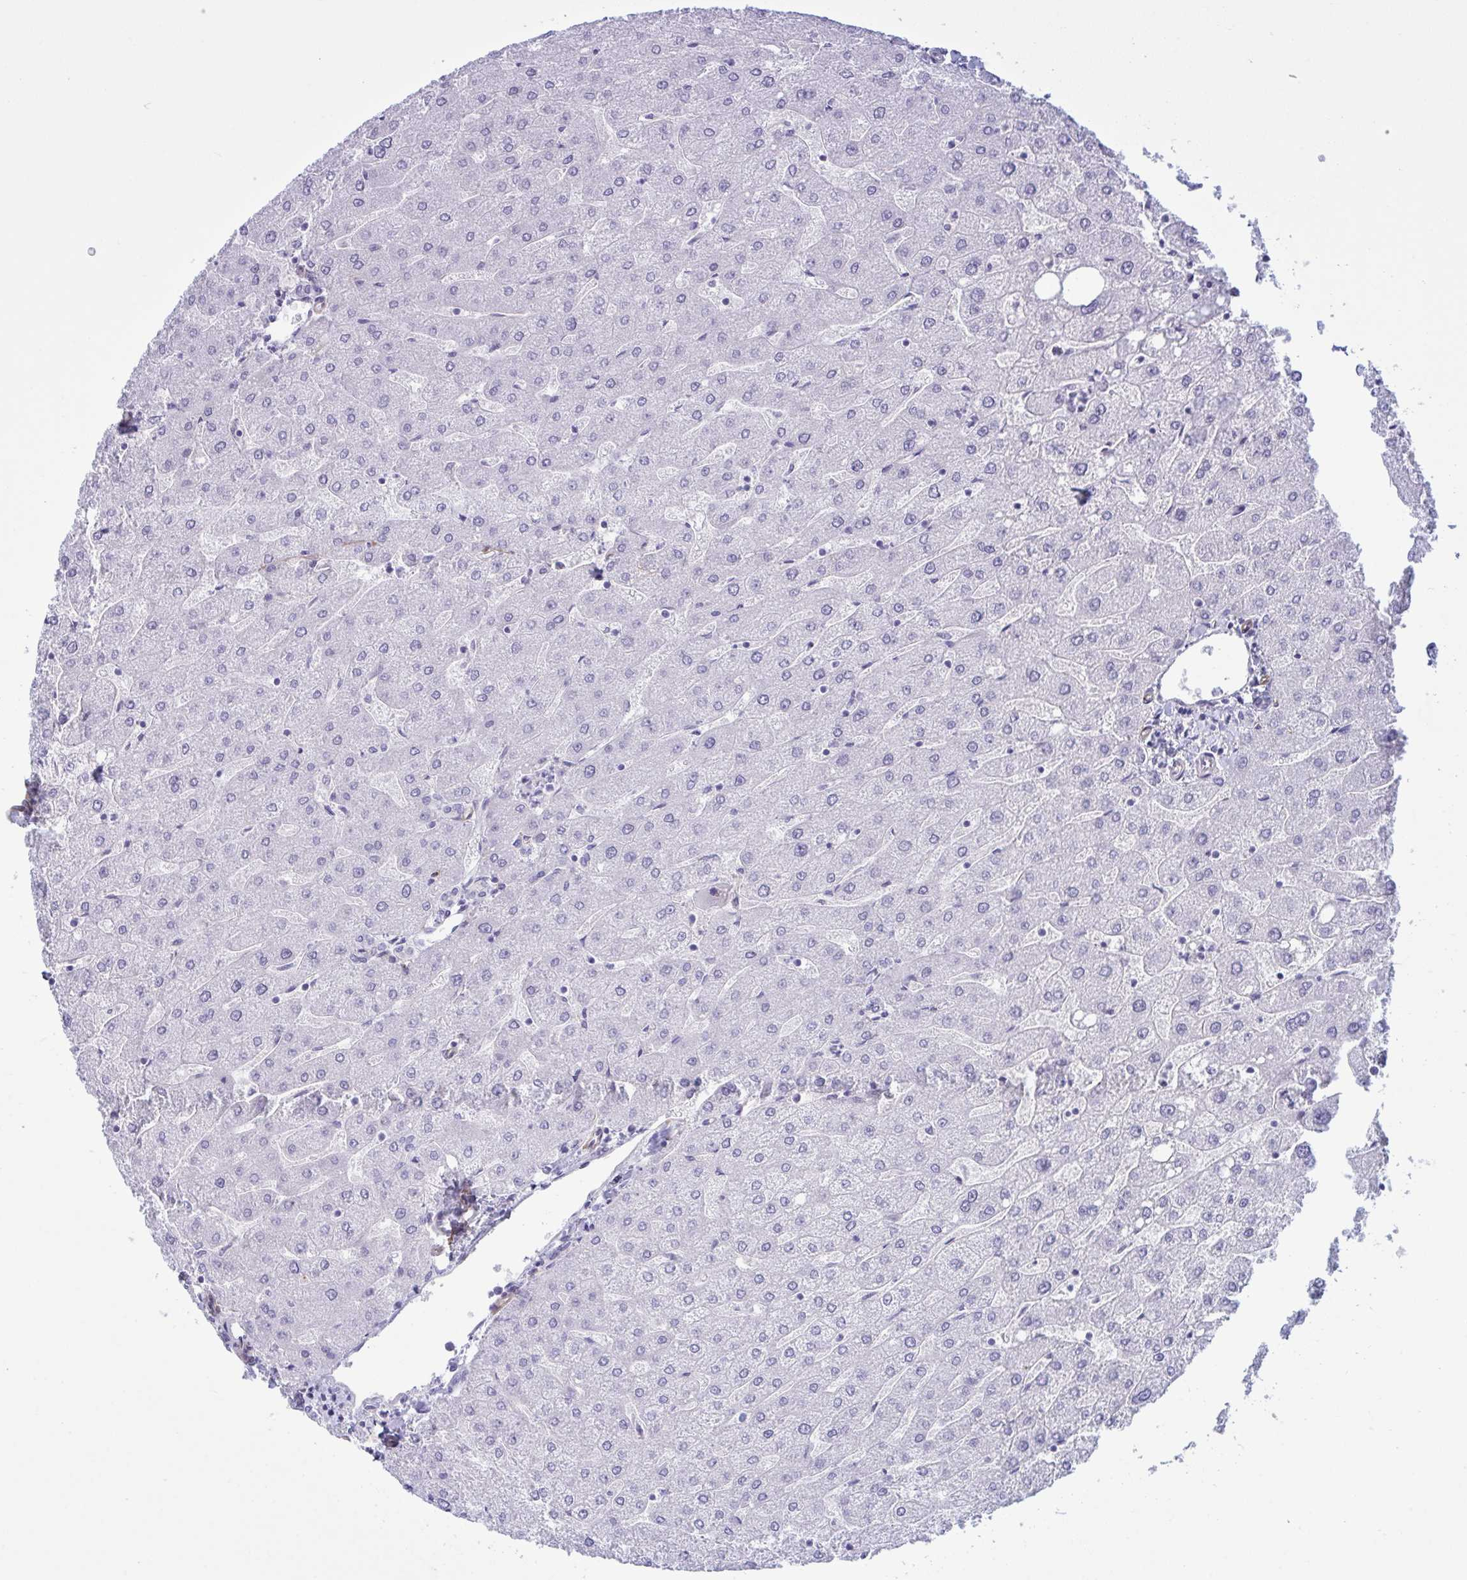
{"staining": {"intensity": "negative", "quantity": "none", "location": "none"}, "tissue": "liver", "cell_type": "Cholangiocytes", "image_type": "normal", "snomed": [{"axis": "morphology", "description": "Normal tissue, NOS"}, {"axis": "topography", "description": "Liver"}], "caption": "Normal liver was stained to show a protein in brown. There is no significant expression in cholangiocytes. (DAB IHC, high magnification).", "gene": "PRRT4", "patient": {"sex": "male", "age": 67}}